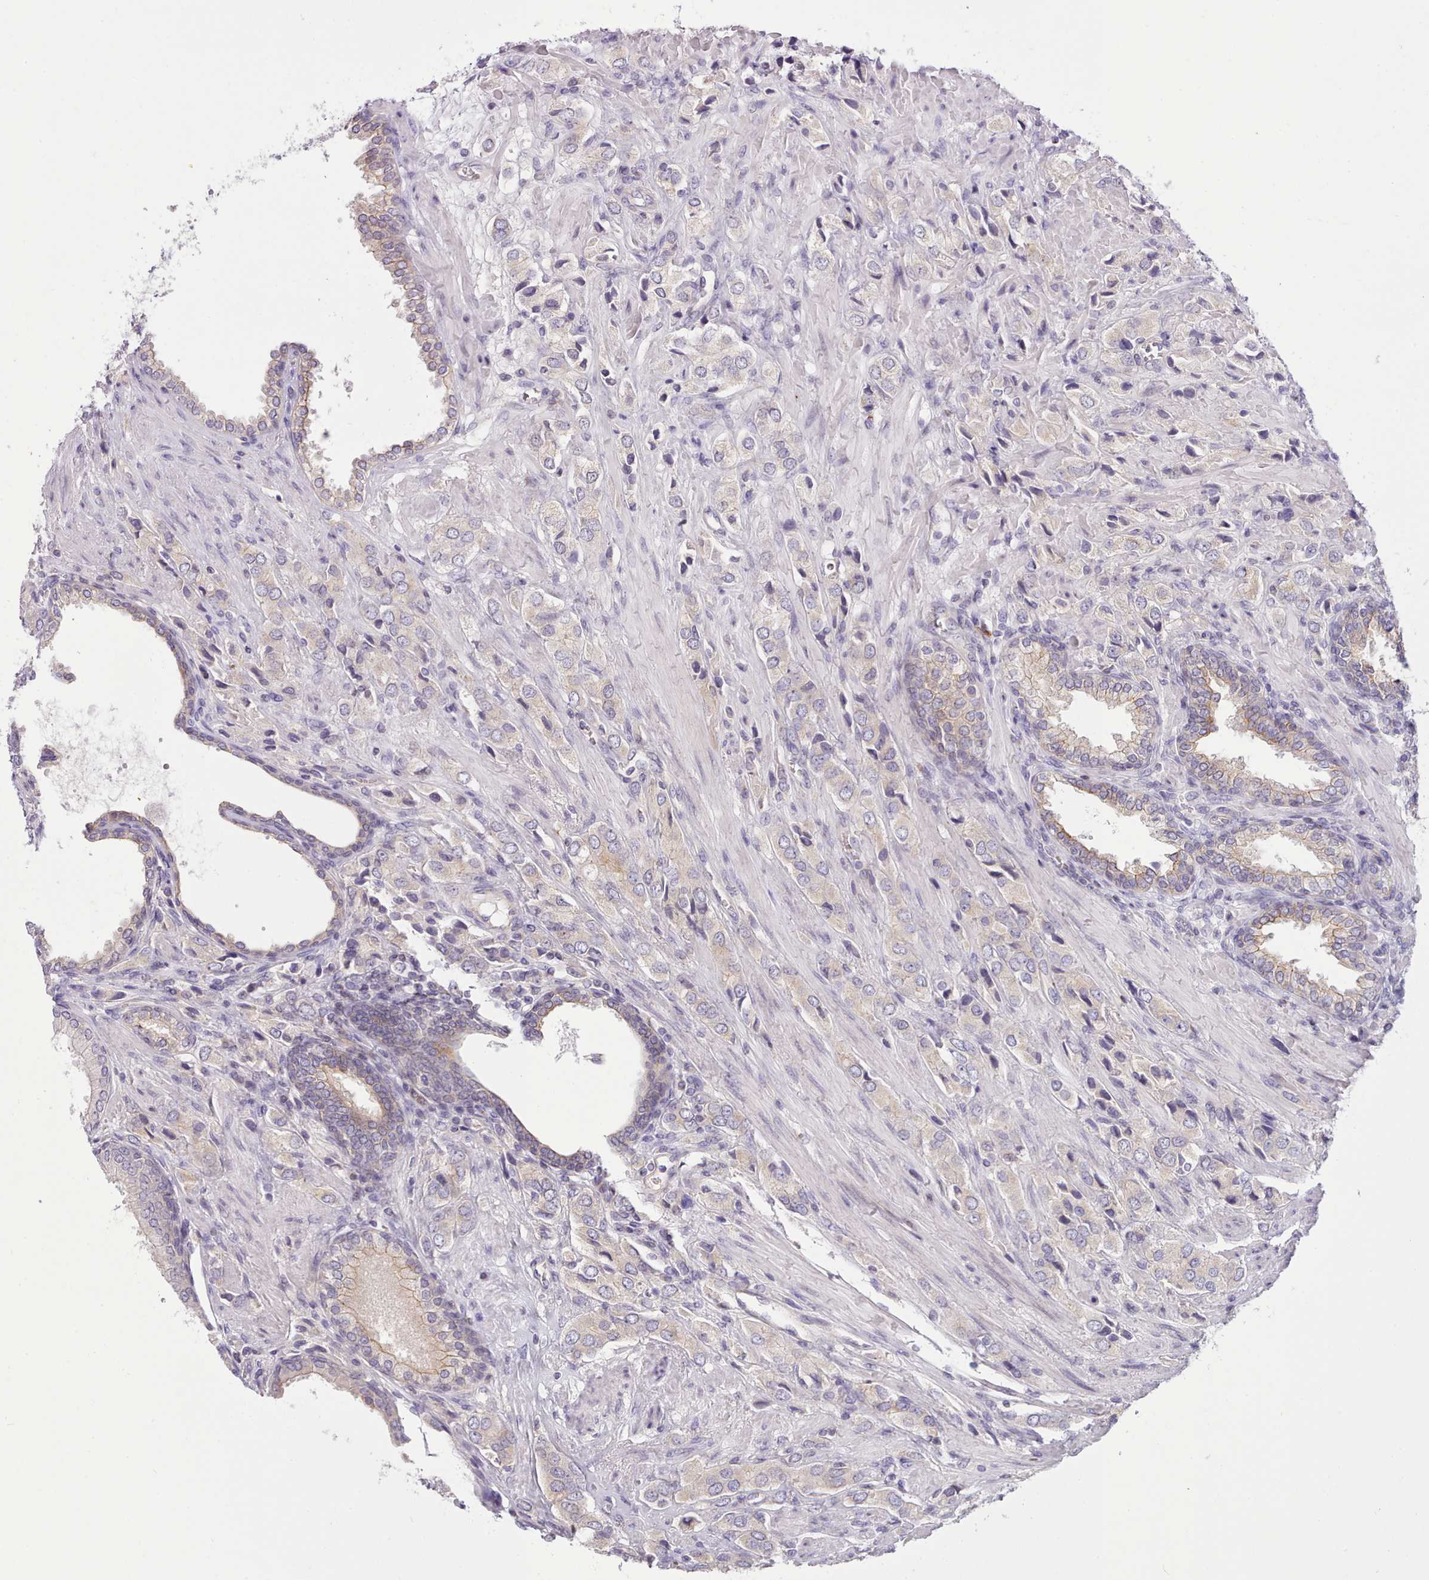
{"staining": {"intensity": "weak", "quantity": "25%-75%", "location": "cytoplasmic/membranous"}, "tissue": "prostate cancer", "cell_type": "Tumor cells", "image_type": "cancer", "snomed": [{"axis": "morphology", "description": "Adenocarcinoma, High grade"}, {"axis": "topography", "description": "Prostate and seminal vesicle, NOS"}], "caption": "Immunohistochemistry image of prostate cancer (adenocarcinoma (high-grade)) stained for a protein (brown), which displays low levels of weak cytoplasmic/membranous positivity in about 25%-75% of tumor cells.", "gene": "CYP2A13", "patient": {"sex": "male", "age": 64}}